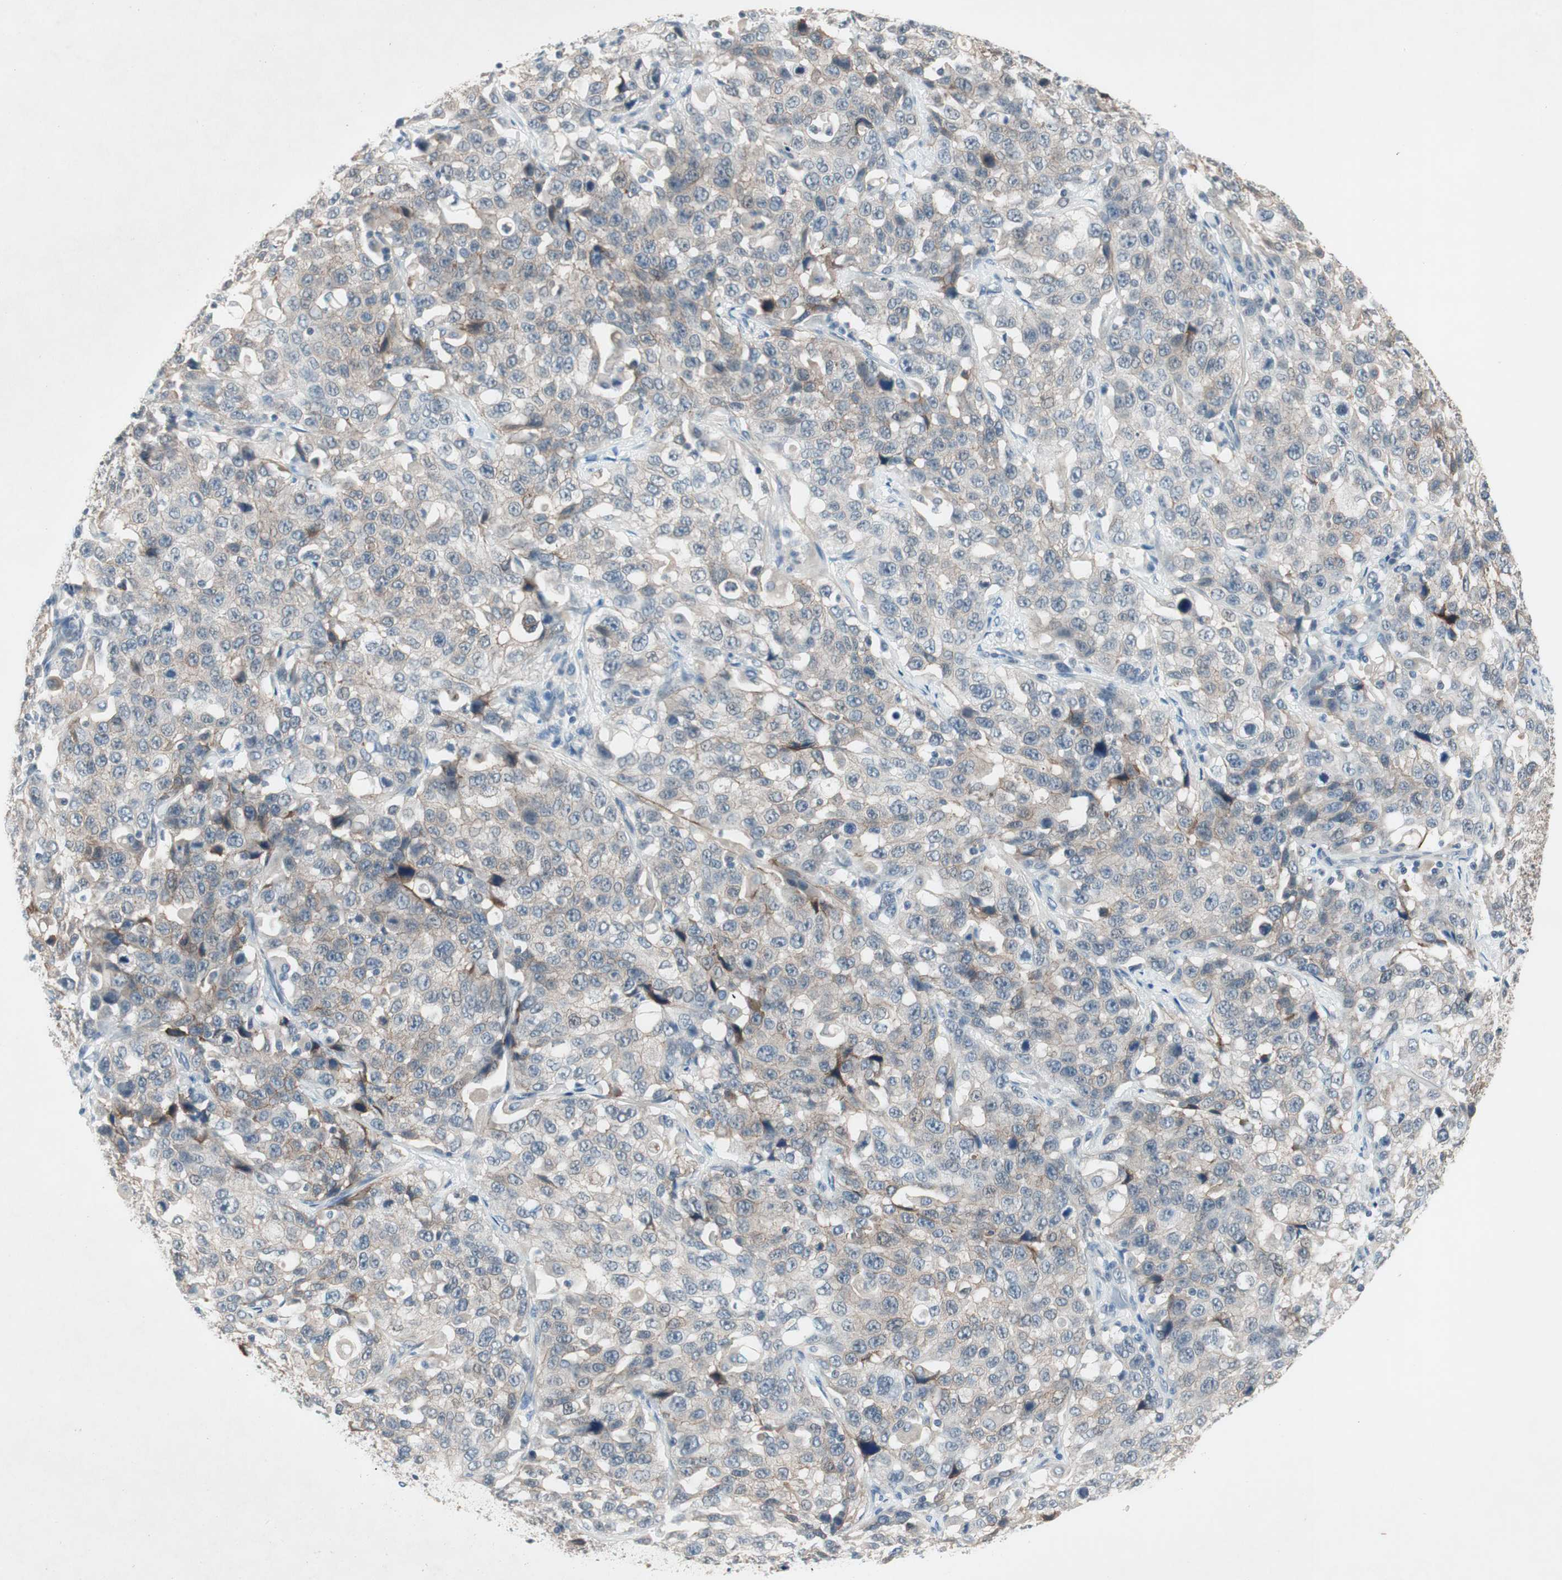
{"staining": {"intensity": "weak", "quantity": "25%-75%", "location": "cytoplasmic/membranous"}, "tissue": "stomach cancer", "cell_type": "Tumor cells", "image_type": "cancer", "snomed": [{"axis": "morphology", "description": "Normal tissue, NOS"}, {"axis": "morphology", "description": "Adenocarcinoma, NOS"}, {"axis": "topography", "description": "Stomach"}], "caption": "An immunohistochemistry histopathology image of tumor tissue is shown. Protein staining in brown highlights weak cytoplasmic/membranous positivity in stomach cancer (adenocarcinoma) within tumor cells. The staining was performed using DAB (3,3'-diaminobenzidine) to visualize the protein expression in brown, while the nuclei were stained in blue with hematoxylin (Magnification: 20x).", "gene": "ITGB4", "patient": {"sex": "male", "age": 48}}